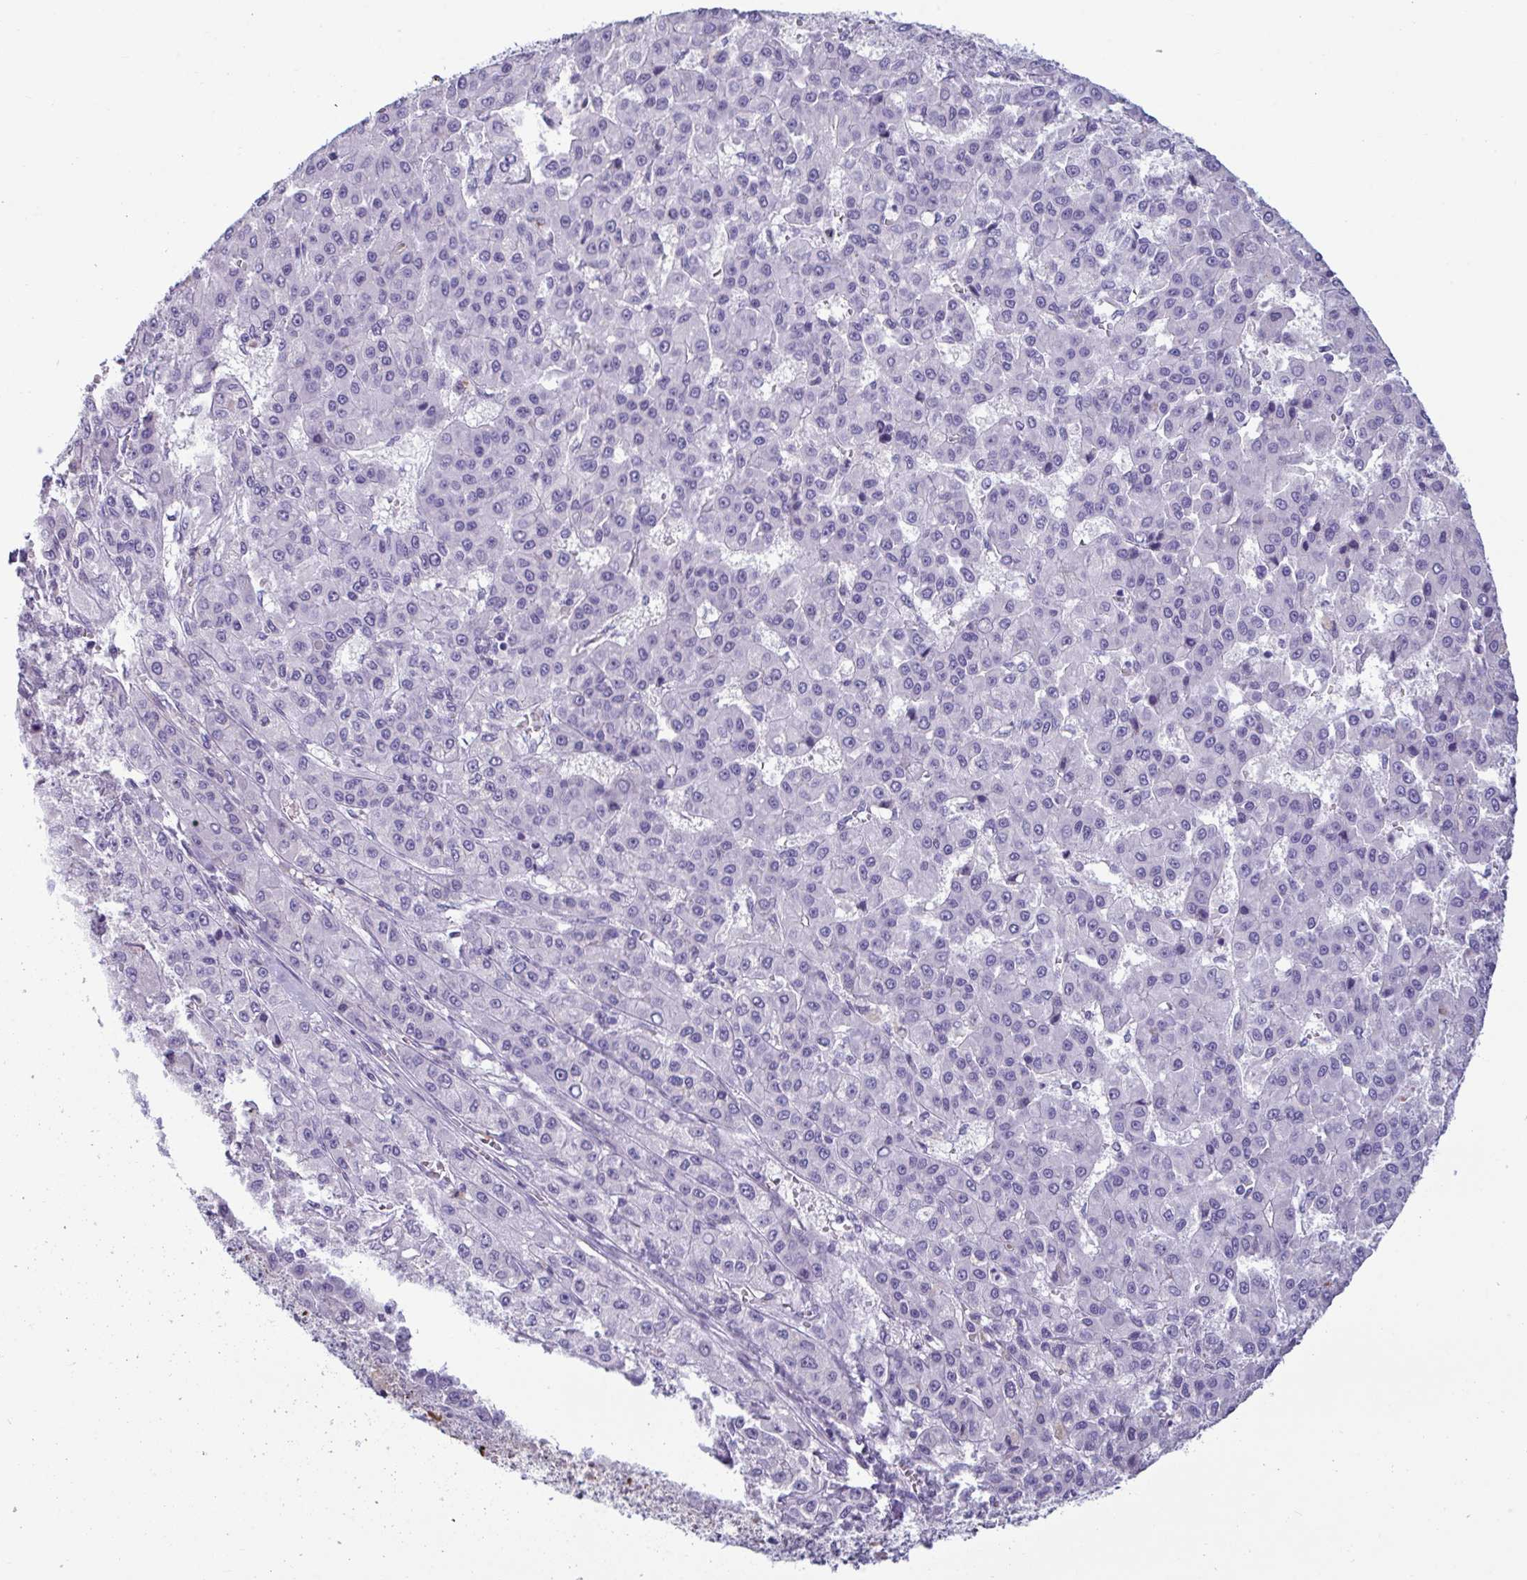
{"staining": {"intensity": "negative", "quantity": "none", "location": "none"}, "tissue": "liver cancer", "cell_type": "Tumor cells", "image_type": "cancer", "snomed": [{"axis": "morphology", "description": "Carcinoma, Hepatocellular, NOS"}, {"axis": "topography", "description": "Liver"}], "caption": "High magnification brightfield microscopy of liver hepatocellular carcinoma stained with DAB (brown) and counterstained with hematoxylin (blue): tumor cells show no significant expression.", "gene": "MS4A14", "patient": {"sex": "male", "age": 70}}